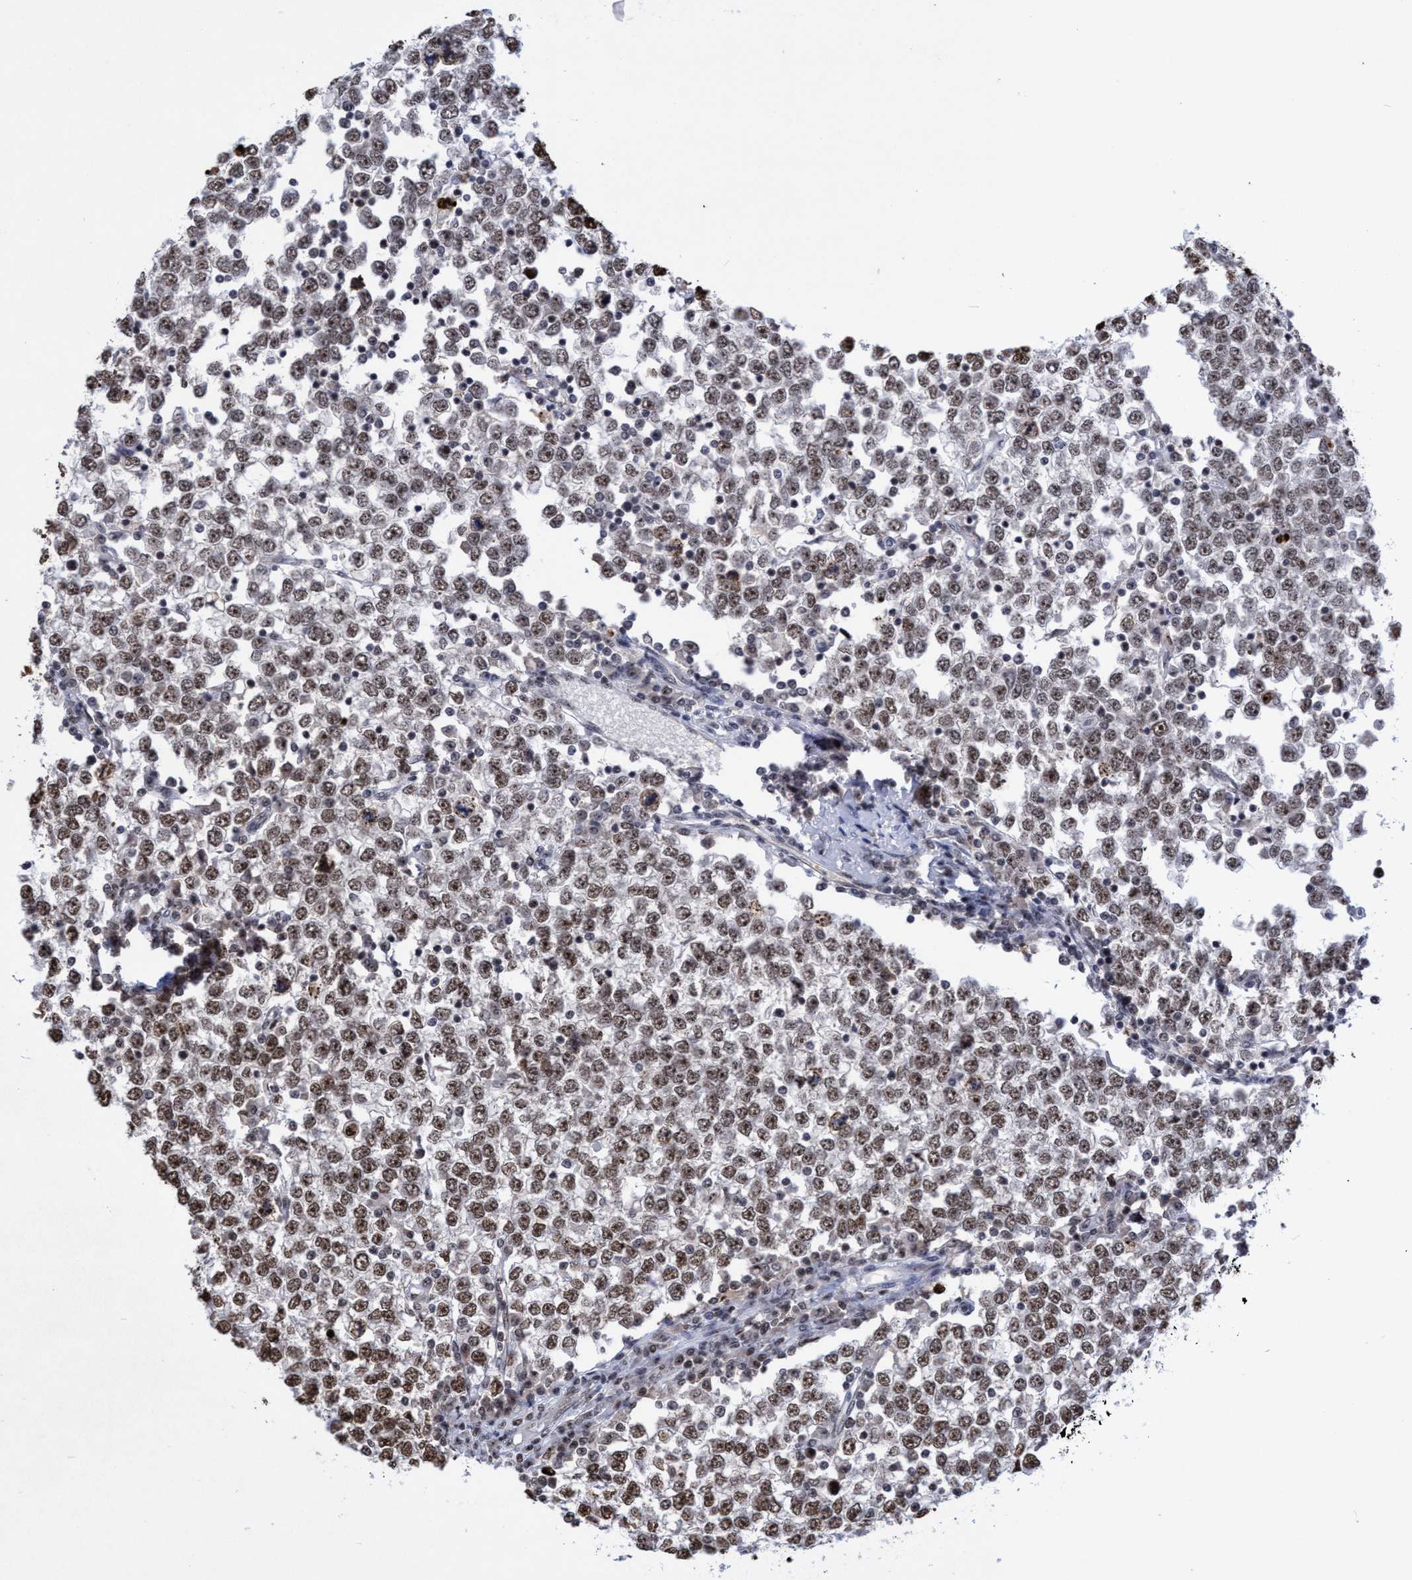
{"staining": {"intensity": "moderate", "quantity": ">75%", "location": "nuclear"}, "tissue": "testis cancer", "cell_type": "Tumor cells", "image_type": "cancer", "snomed": [{"axis": "morphology", "description": "Seminoma, NOS"}, {"axis": "topography", "description": "Testis"}], "caption": "Immunohistochemical staining of seminoma (testis) exhibits moderate nuclear protein expression in approximately >75% of tumor cells.", "gene": "EFCAB10", "patient": {"sex": "male", "age": 65}}